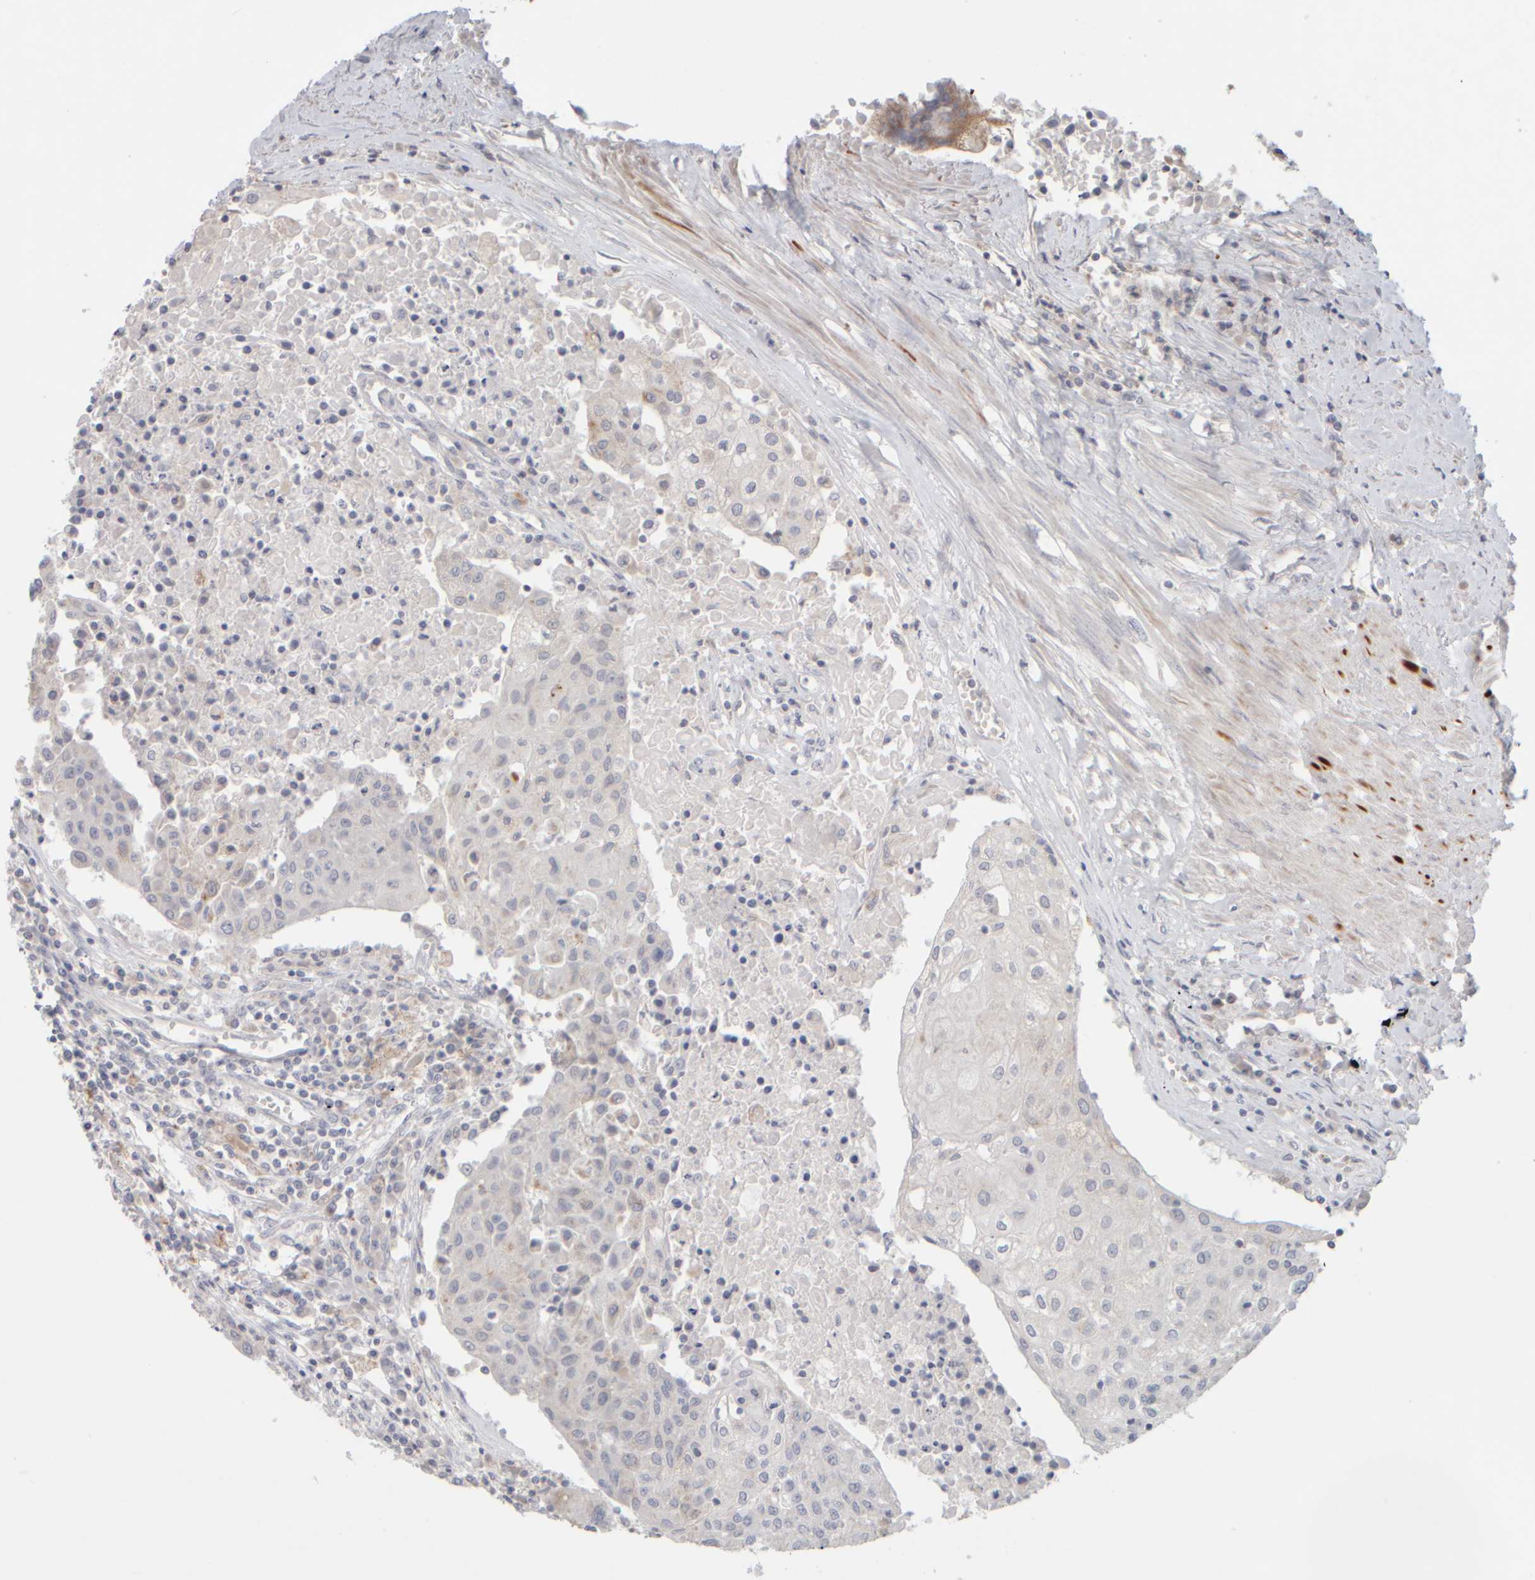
{"staining": {"intensity": "negative", "quantity": "none", "location": "none"}, "tissue": "urothelial cancer", "cell_type": "Tumor cells", "image_type": "cancer", "snomed": [{"axis": "morphology", "description": "Urothelial carcinoma, High grade"}, {"axis": "topography", "description": "Urinary bladder"}], "caption": "Human high-grade urothelial carcinoma stained for a protein using immunohistochemistry shows no positivity in tumor cells.", "gene": "ZNF112", "patient": {"sex": "female", "age": 85}}